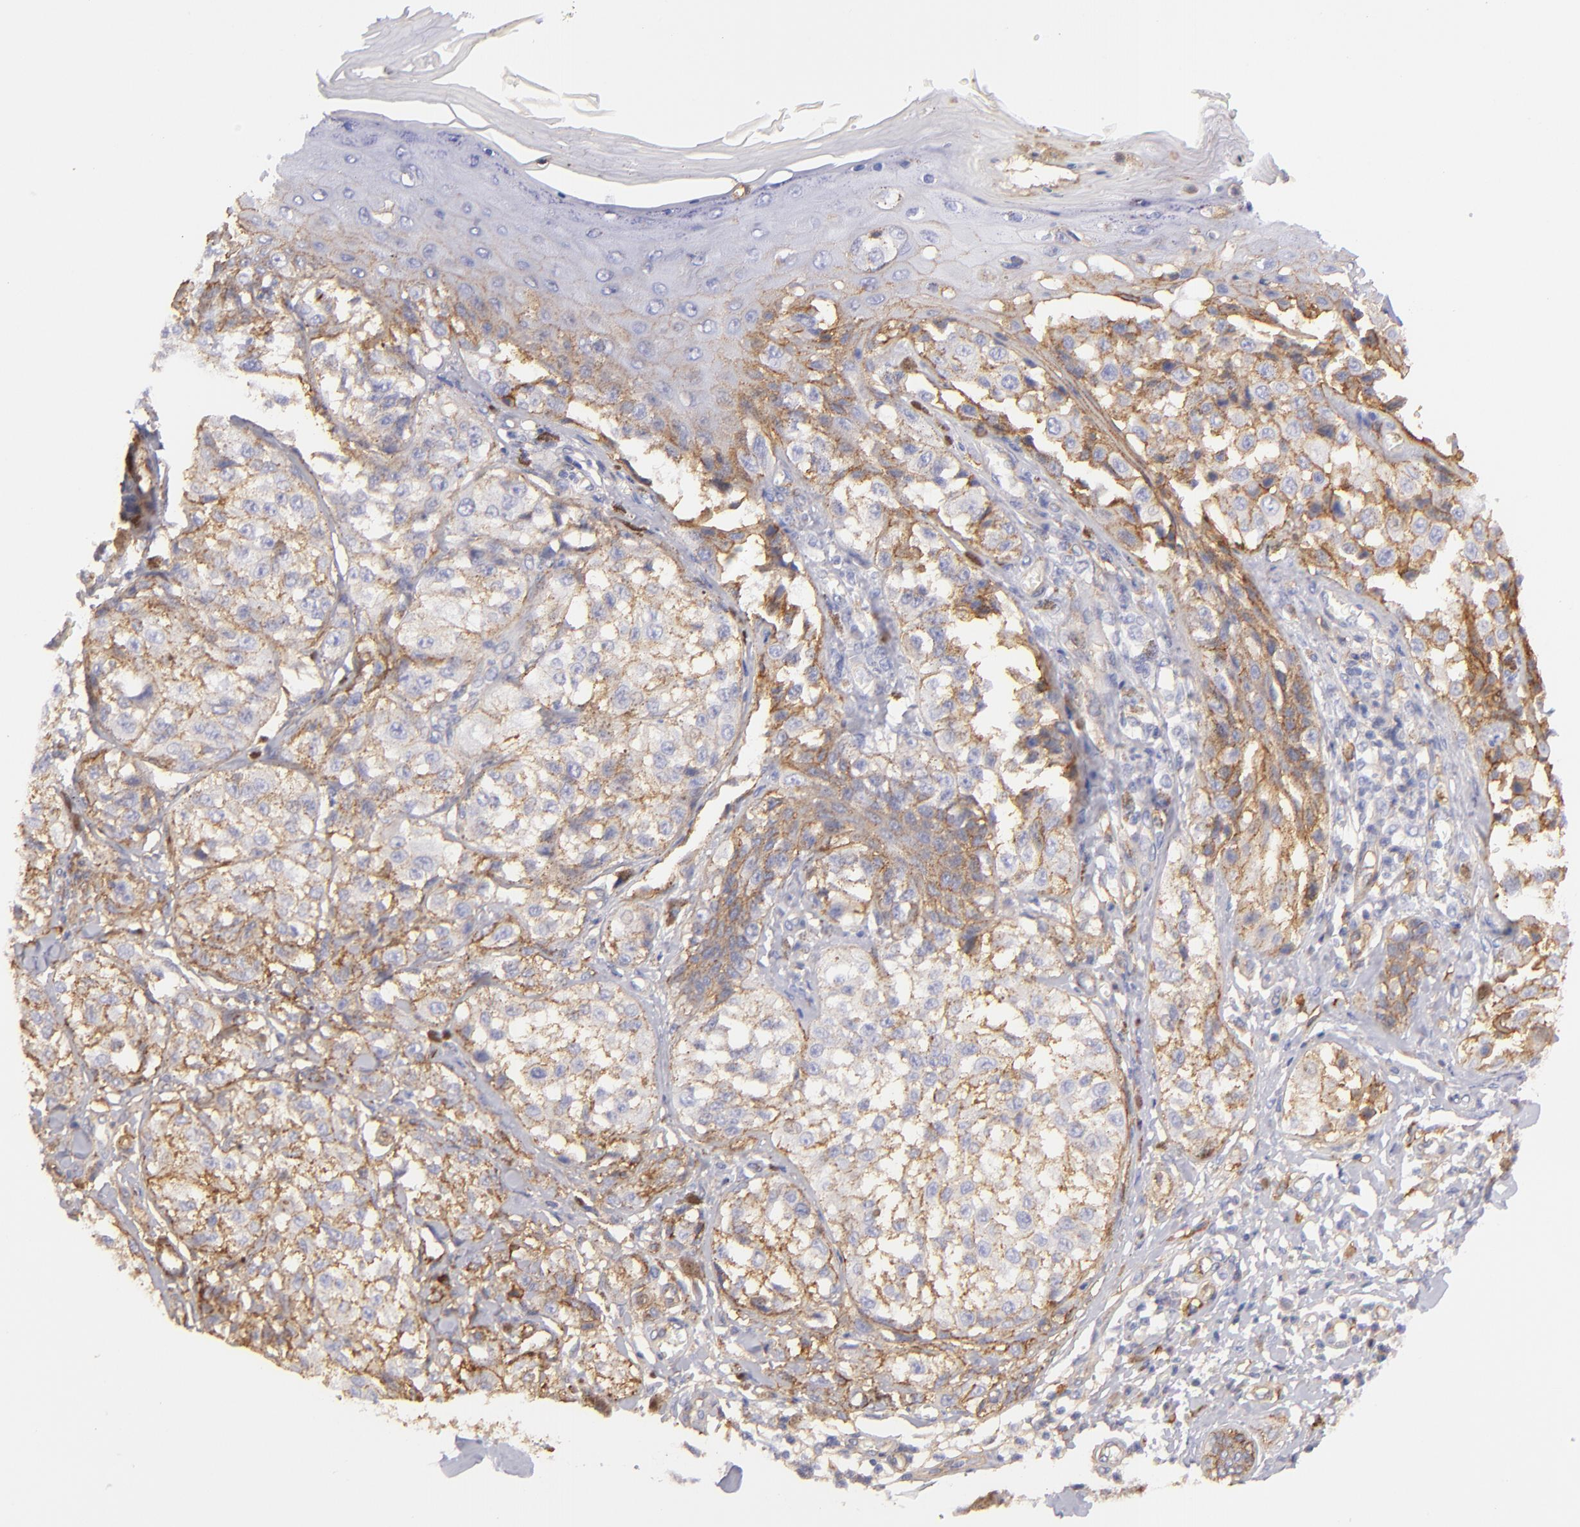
{"staining": {"intensity": "weak", "quantity": "25%-75%", "location": "cytoplasmic/membranous"}, "tissue": "melanoma", "cell_type": "Tumor cells", "image_type": "cancer", "snomed": [{"axis": "morphology", "description": "Malignant melanoma, NOS"}, {"axis": "topography", "description": "Skin"}], "caption": "The histopathology image exhibits immunohistochemical staining of melanoma. There is weak cytoplasmic/membranous staining is appreciated in about 25%-75% of tumor cells.", "gene": "CD151", "patient": {"sex": "female", "age": 82}}